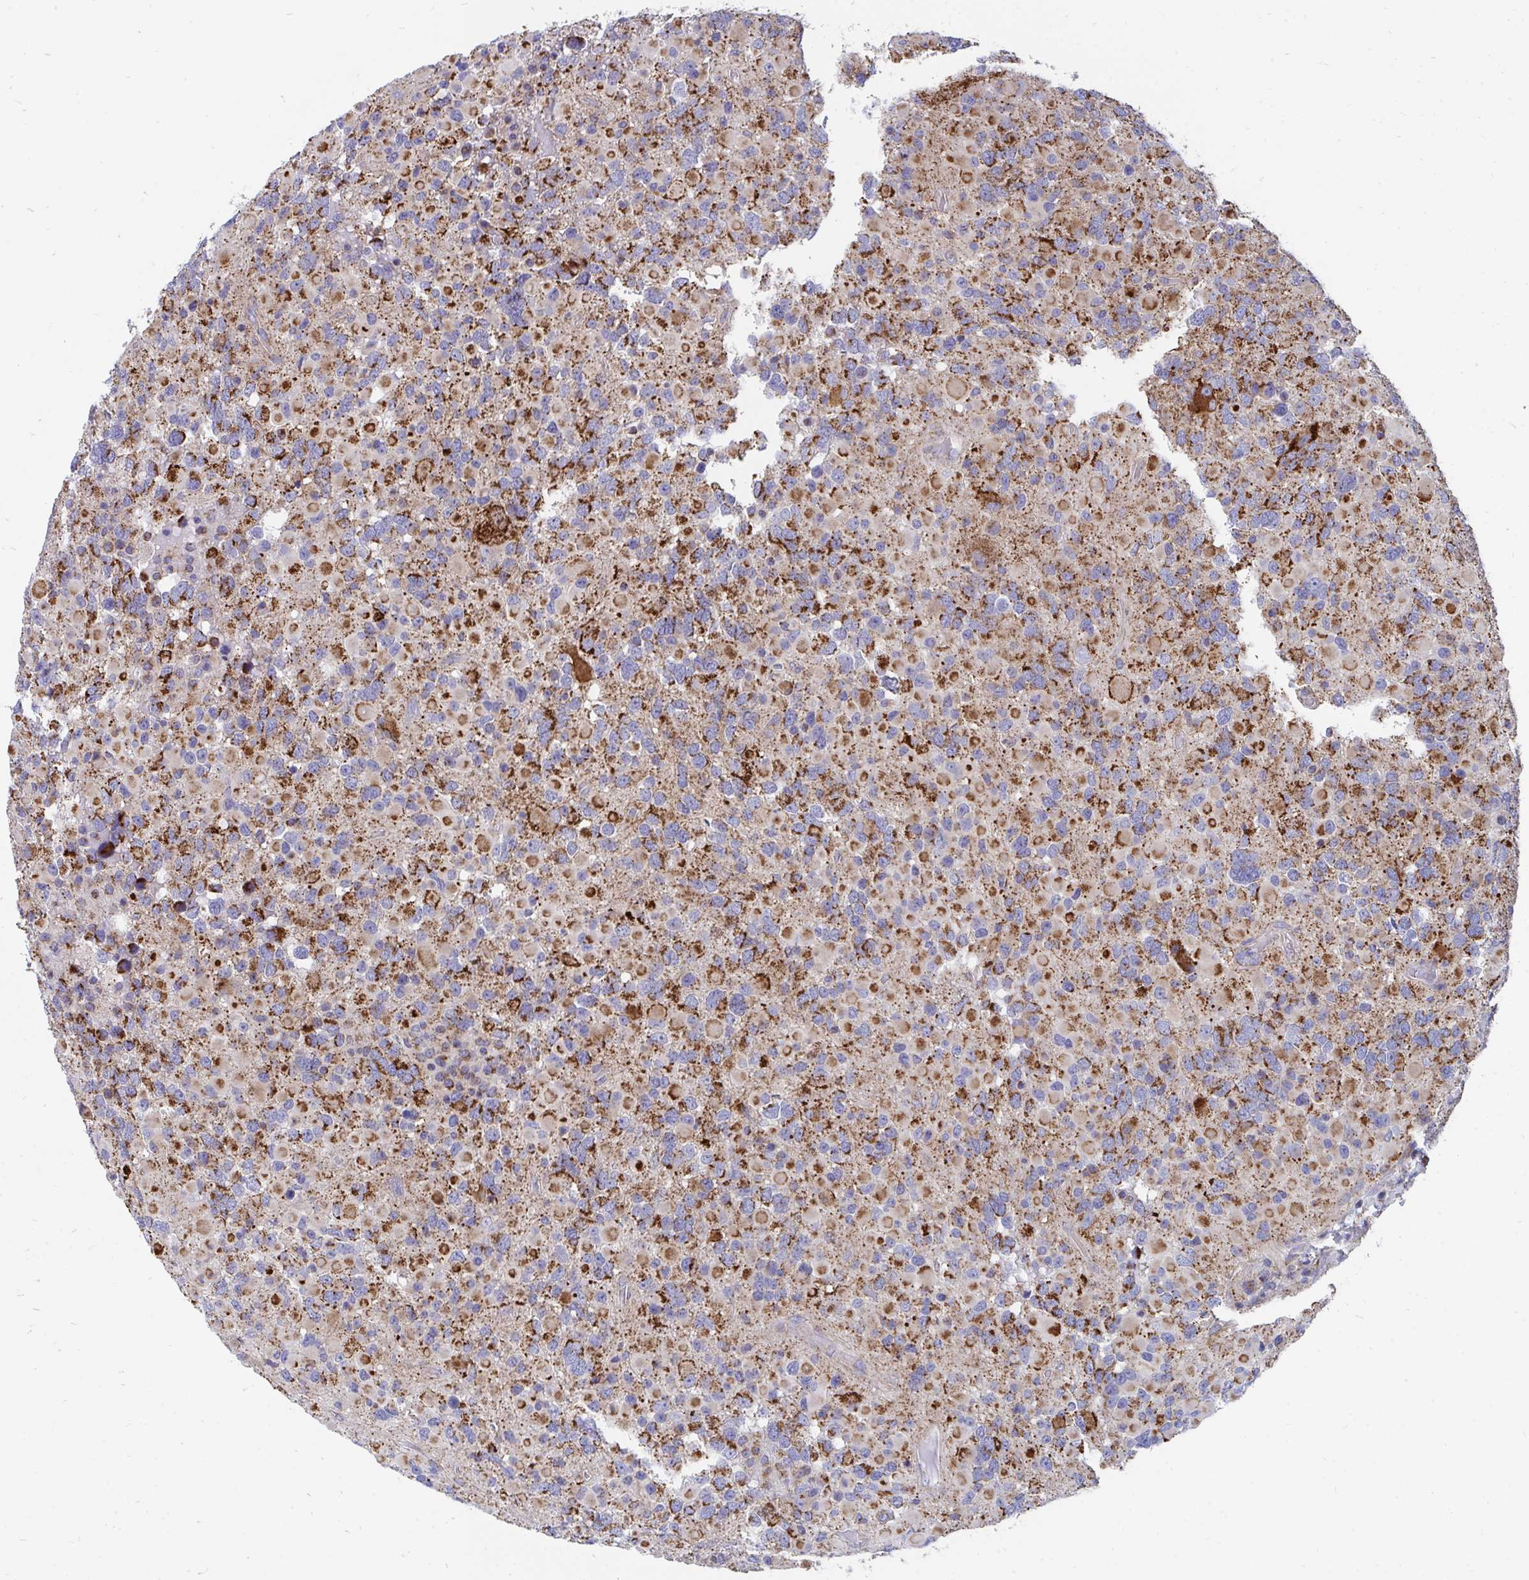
{"staining": {"intensity": "moderate", "quantity": ">75%", "location": "cytoplasmic/membranous"}, "tissue": "glioma", "cell_type": "Tumor cells", "image_type": "cancer", "snomed": [{"axis": "morphology", "description": "Glioma, malignant, High grade"}, {"axis": "topography", "description": "Brain"}], "caption": "Immunohistochemical staining of human high-grade glioma (malignant) displays moderate cytoplasmic/membranous protein staining in approximately >75% of tumor cells. (Brightfield microscopy of DAB IHC at high magnification).", "gene": "PC", "patient": {"sex": "female", "age": 40}}